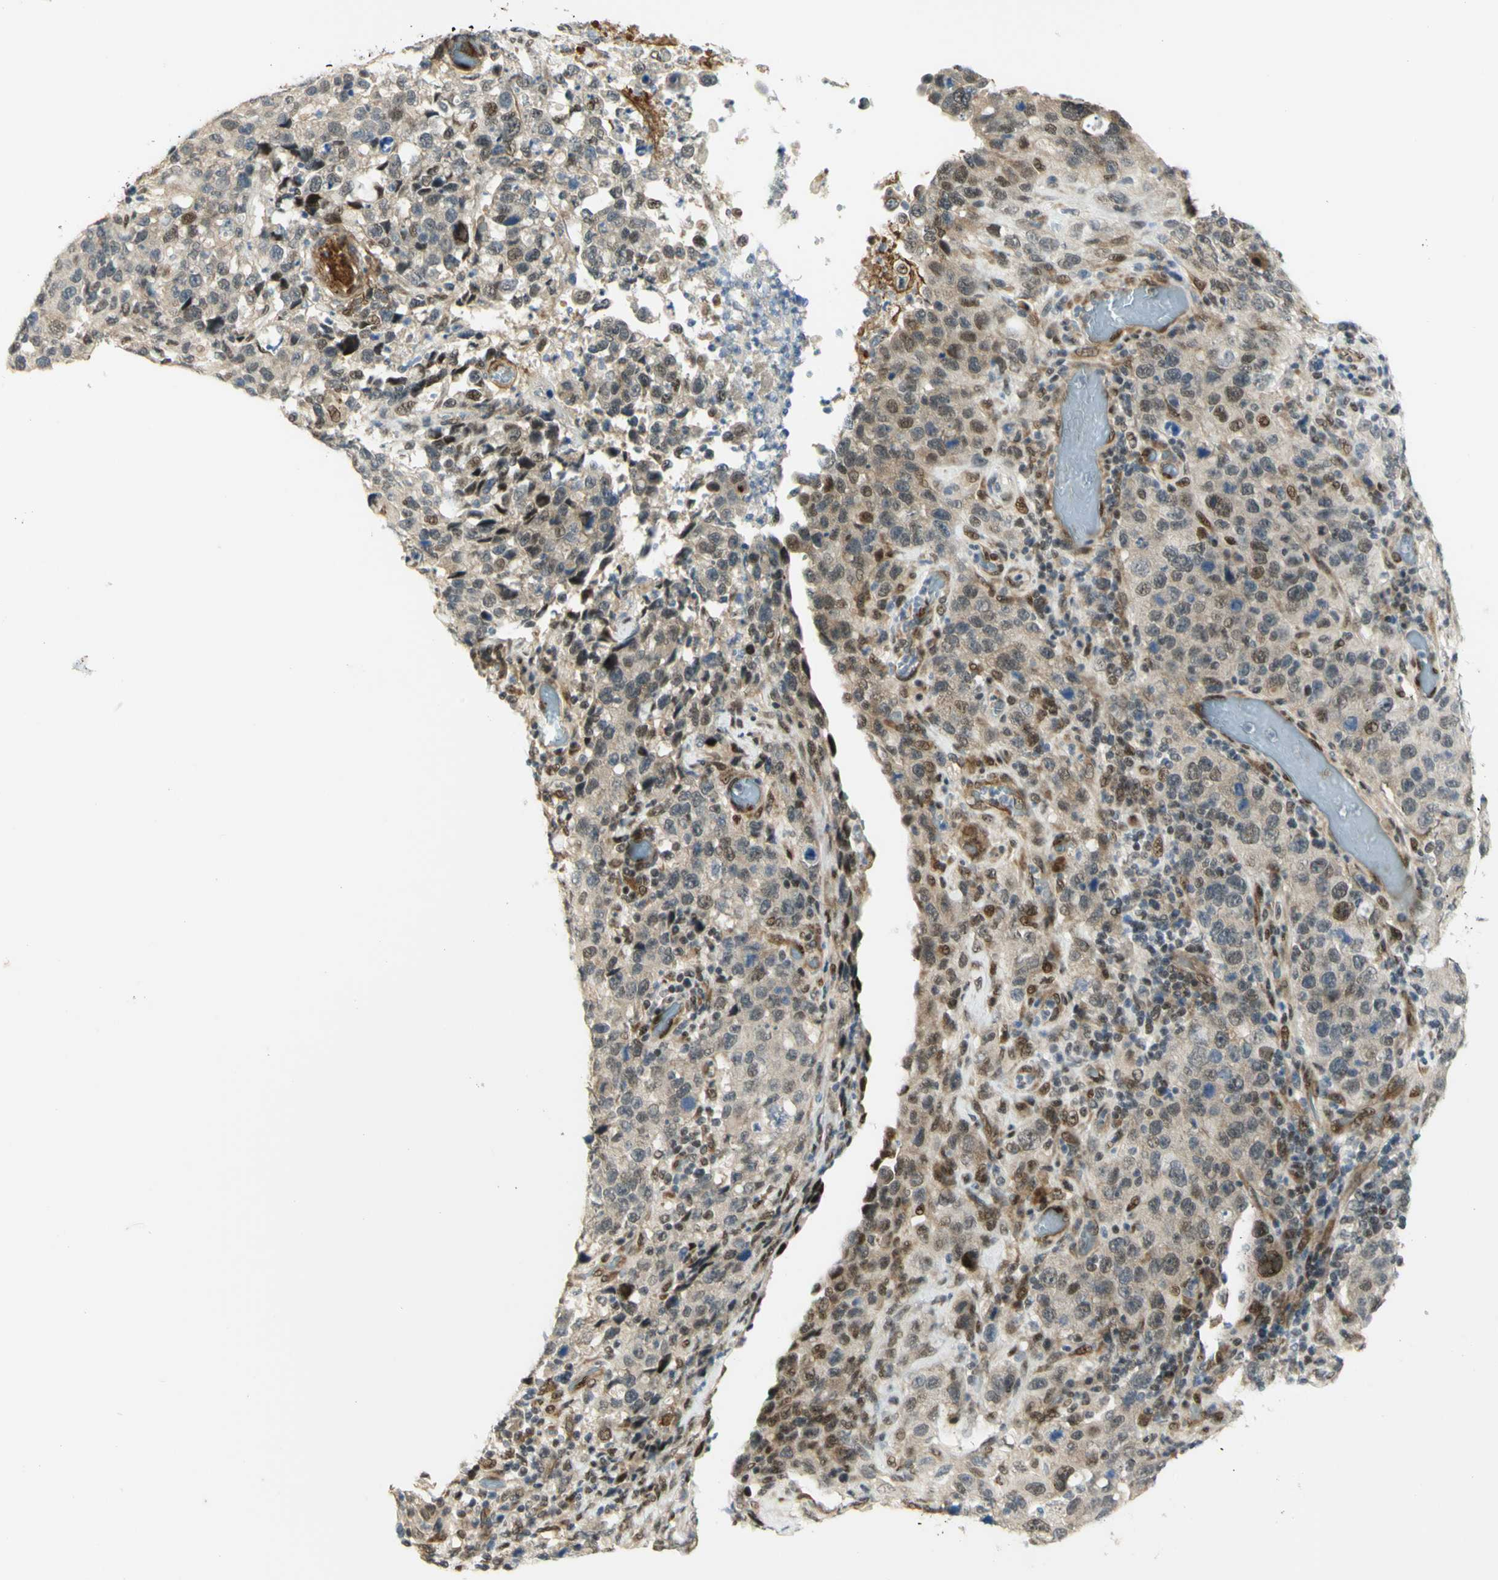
{"staining": {"intensity": "weak", "quantity": "25%-75%", "location": "cytoplasmic/membranous,nuclear"}, "tissue": "stomach cancer", "cell_type": "Tumor cells", "image_type": "cancer", "snomed": [{"axis": "morphology", "description": "Normal tissue, NOS"}, {"axis": "morphology", "description": "Adenocarcinoma, NOS"}, {"axis": "topography", "description": "Stomach"}], "caption": "Protein staining exhibits weak cytoplasmic/membranous and nuclear expression in approximately 25%-75% of tumor cells in stomach adenocarcinoma. The staining is performed using DAB (3,3'-diaminobenzidine) brown chromogen to label protein expression. The nuclei are counter-stained blue using hematoxylin.", "gene": "DDX1", "patient": {"sex": "male", "age": 48}}